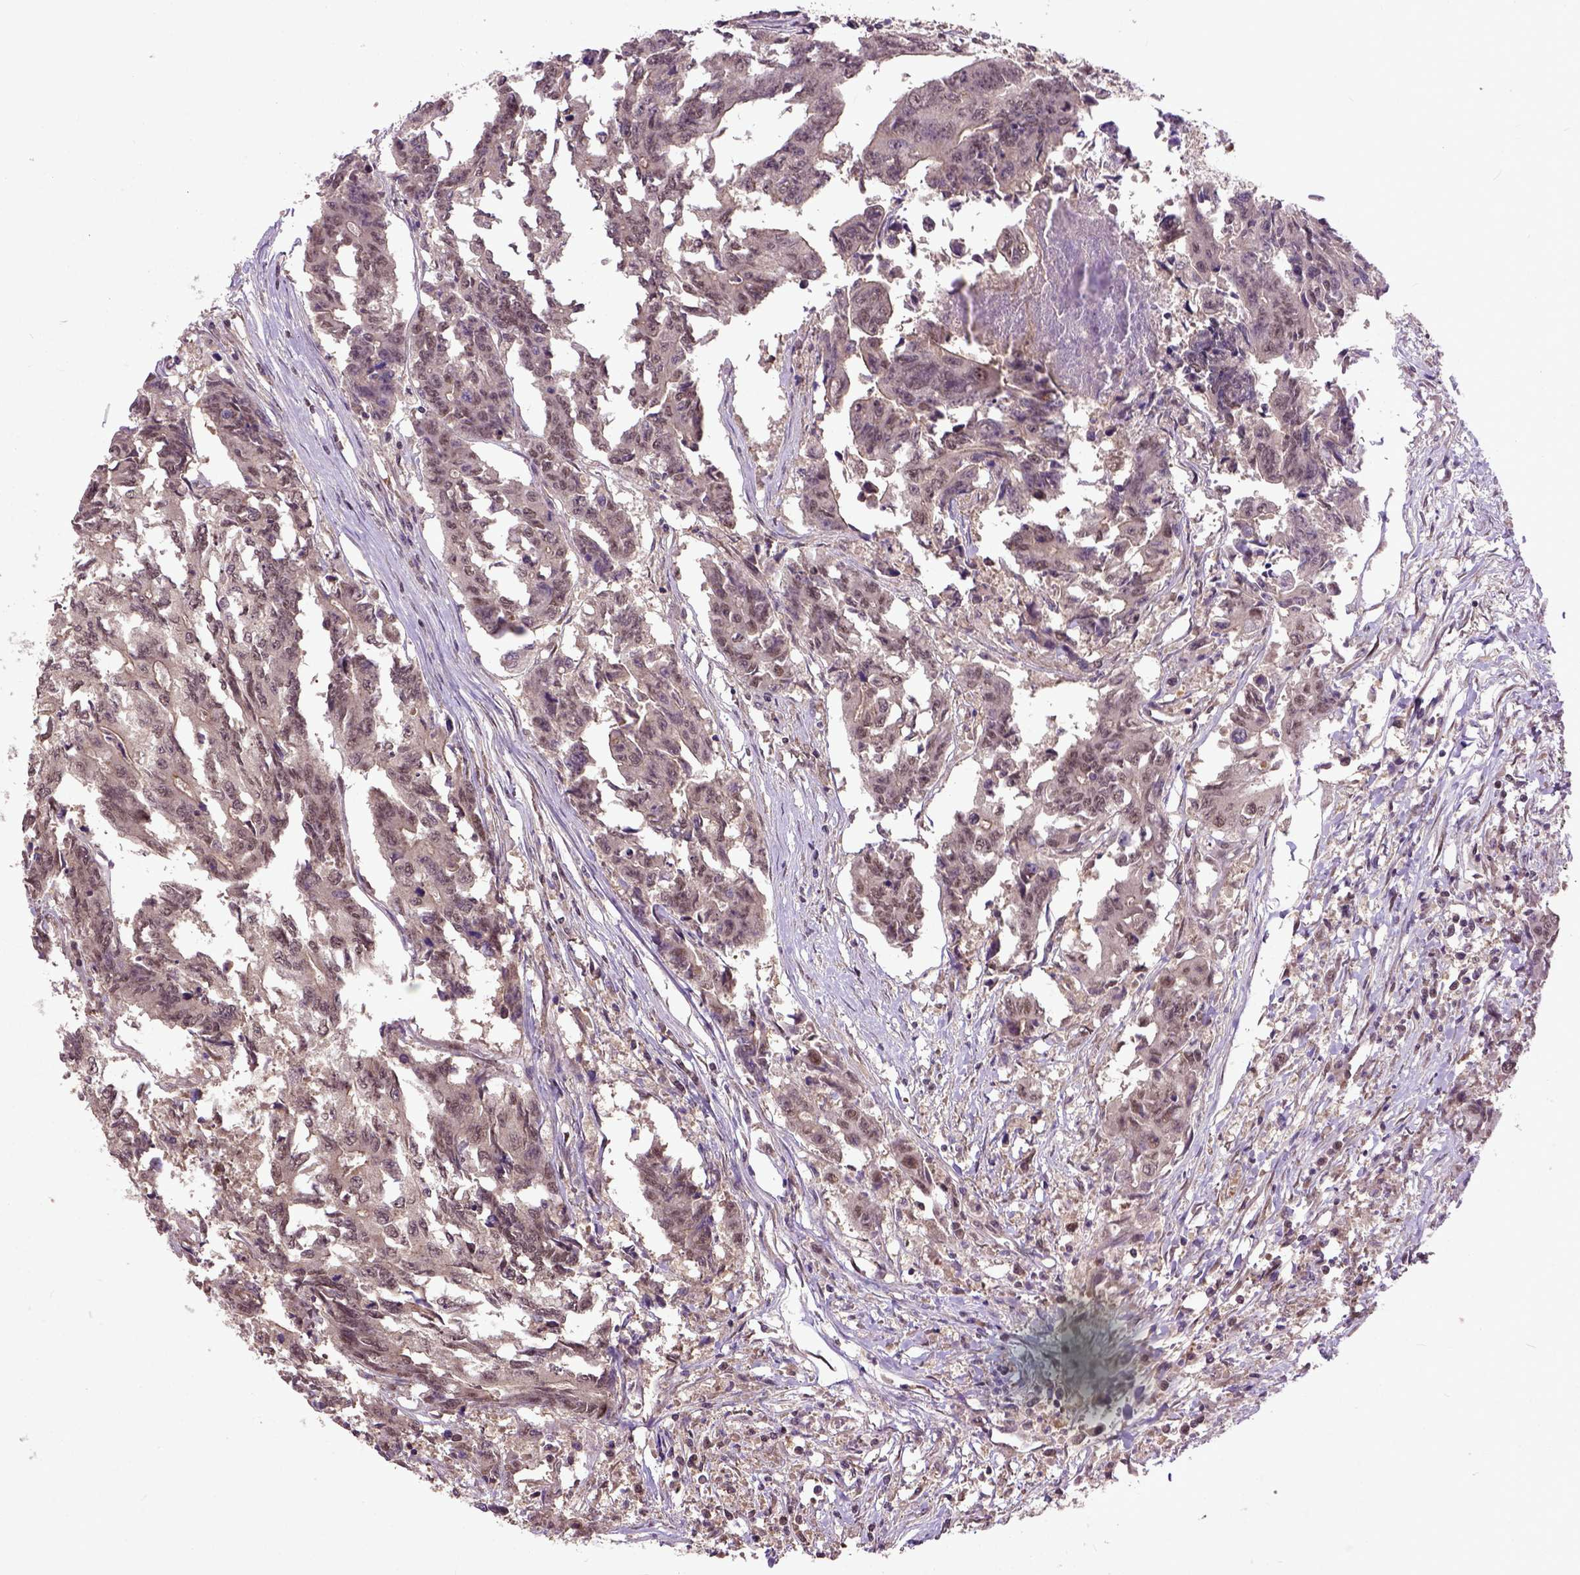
{"staining": {"intensity": "weak", "quantity": ">75%", "location": "cytoplasmic/membranous,nuclear"}, "tissue": "colorectal cancer", "cell_type": "Tumor cells", "image_type": "cancer", "snomed": [{"axis": "morphology", "description": "Adenocarcinoma, NOS"}, {"axis": "topography", "description": "Rectum"}], "caption": "High-power microscopy captured an immunohistochemistry micrograph of colorectal adenocarcinoma, revealing weak cytoplasmic/membranous and nuclear expression in approximately >75% of tumor cells.", "gene": "UBA3", "patient": {"sex": "male", "age": 54}}